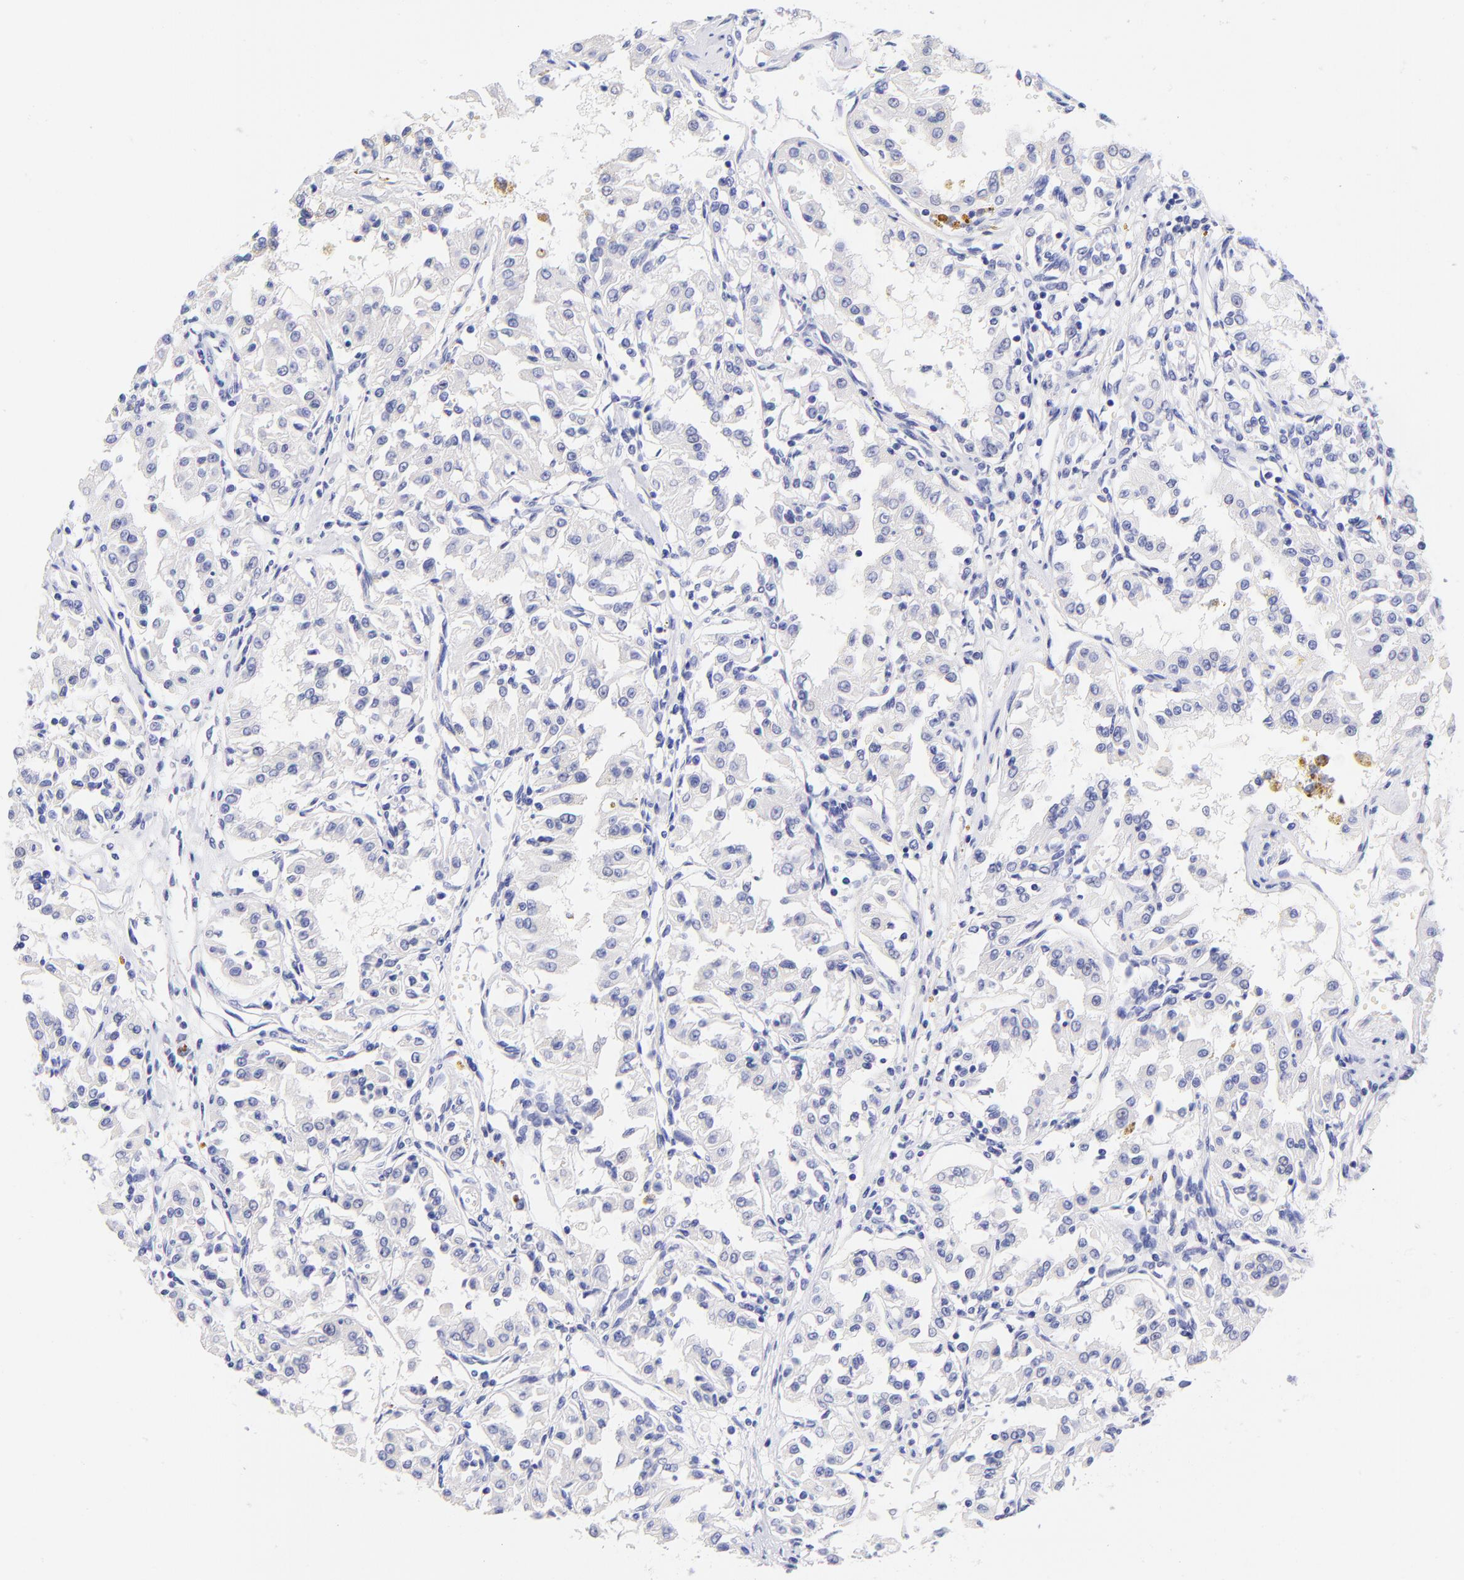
{"staining": {"intensity": "negative", "quantity": "none", "location": "none"}, "tissue": "renal cancer", "cell_type": "Tumor cells", "image_type": "cancer", "snomed": [{"axis": "morphology", "description": "Adenocarcinoma, NOS"}, {"axis": "topography", "description": "Kidney"}], "caption": "This is a image of immunohistochemistry (IHC) staining of adenocarcinoma (renal), which shows no staining in tumor cells.", "gene": "RAB3B", "patient": {"sex": "male", "age": 78}}